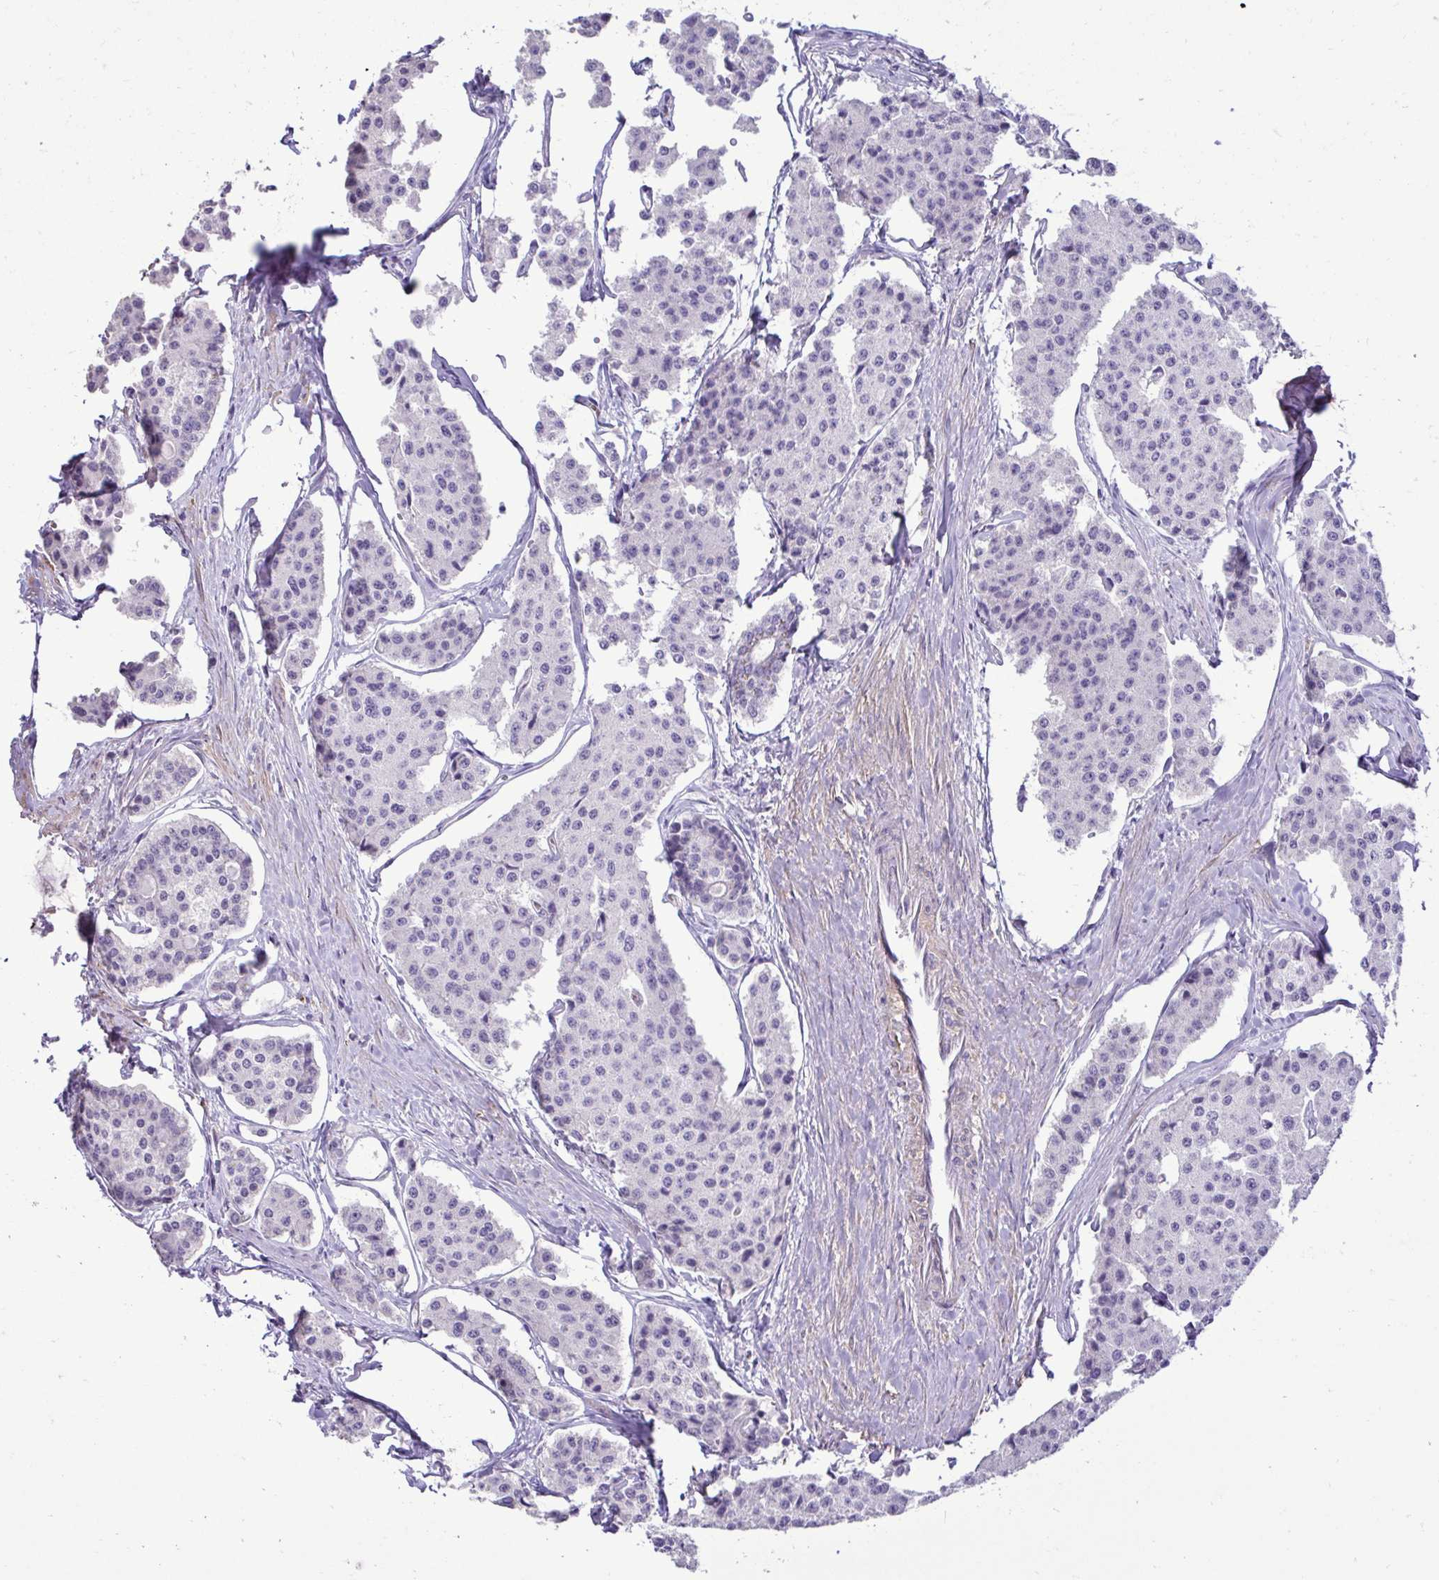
{"staining": {"intensity": "negative", "quantity": "none", "location": "none"}, "tissue": "carcinoid", "cell_type": "Tumor cells", "image_type": "cancer", "snomed": [{"axis": "morphology", "description": "Carcinoid, malignant, NOS"}, {"axis": "topography", "description": "Small intestine"}], "caption": "This is an immunohistochemistry micrograph of malignant carcinoid. There is no positivity in tumor cells.", "gene": "SLC30A3", "patient": {"sex": "female", "age": 65}}